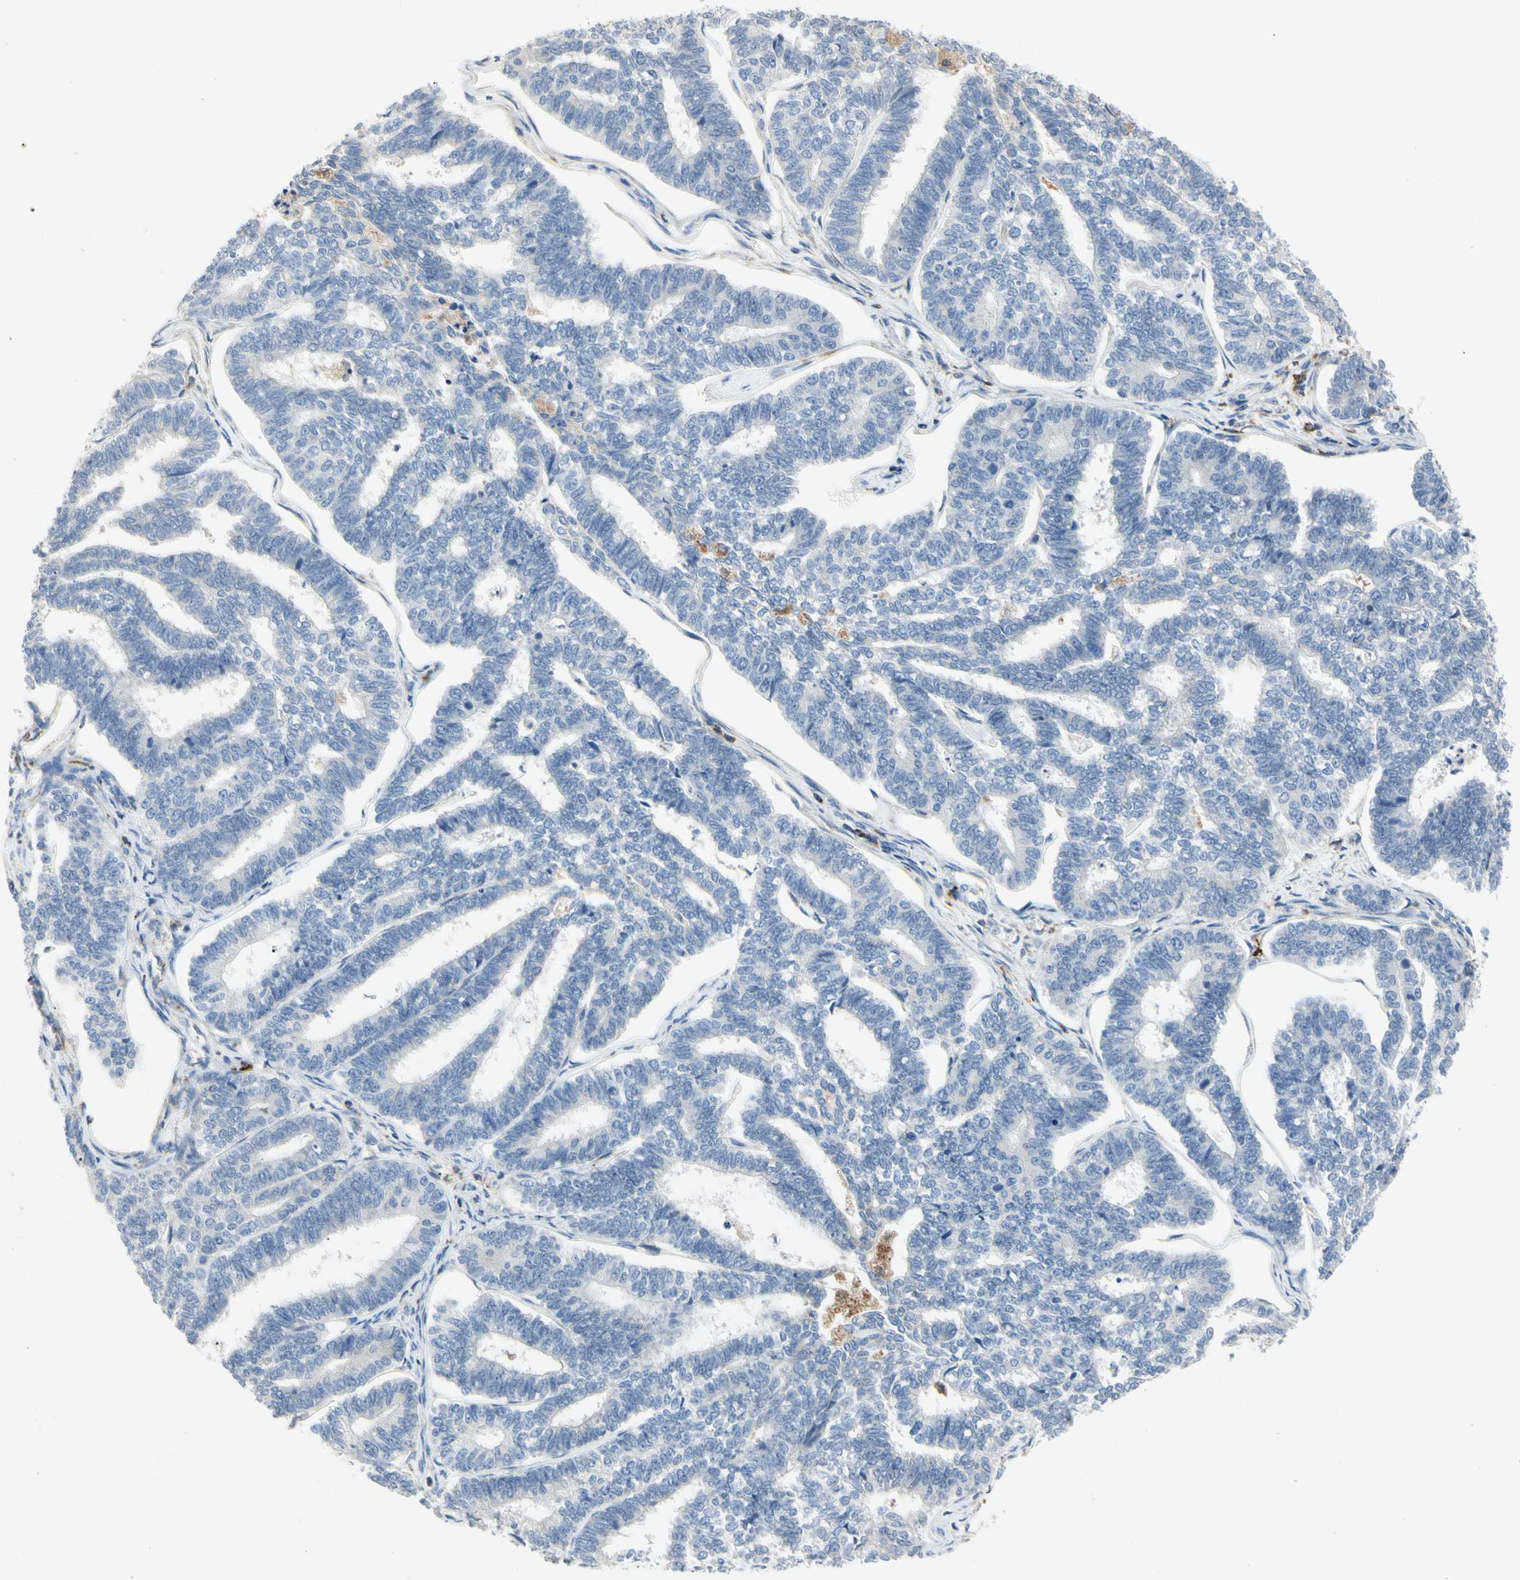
{"staining": {"intensity": "negative", "quantity": "none", "location": "none"}, "tissue": "endometrial cancer", "cell_type": "Tumor cells", "image_type": "cancer", "snomed": [{"axis": "morphology", "description": "Adenocarcinoma, NOS"}, {"axis": "topography", "description": "Endometrium"}], "caption": "Human endometrial adenocarcinoma stained for a protein using immunohistochemistry shows no expression in tumor cells.", "gene": "ADA2", "patient": {"sex": "female", "age": 70}}